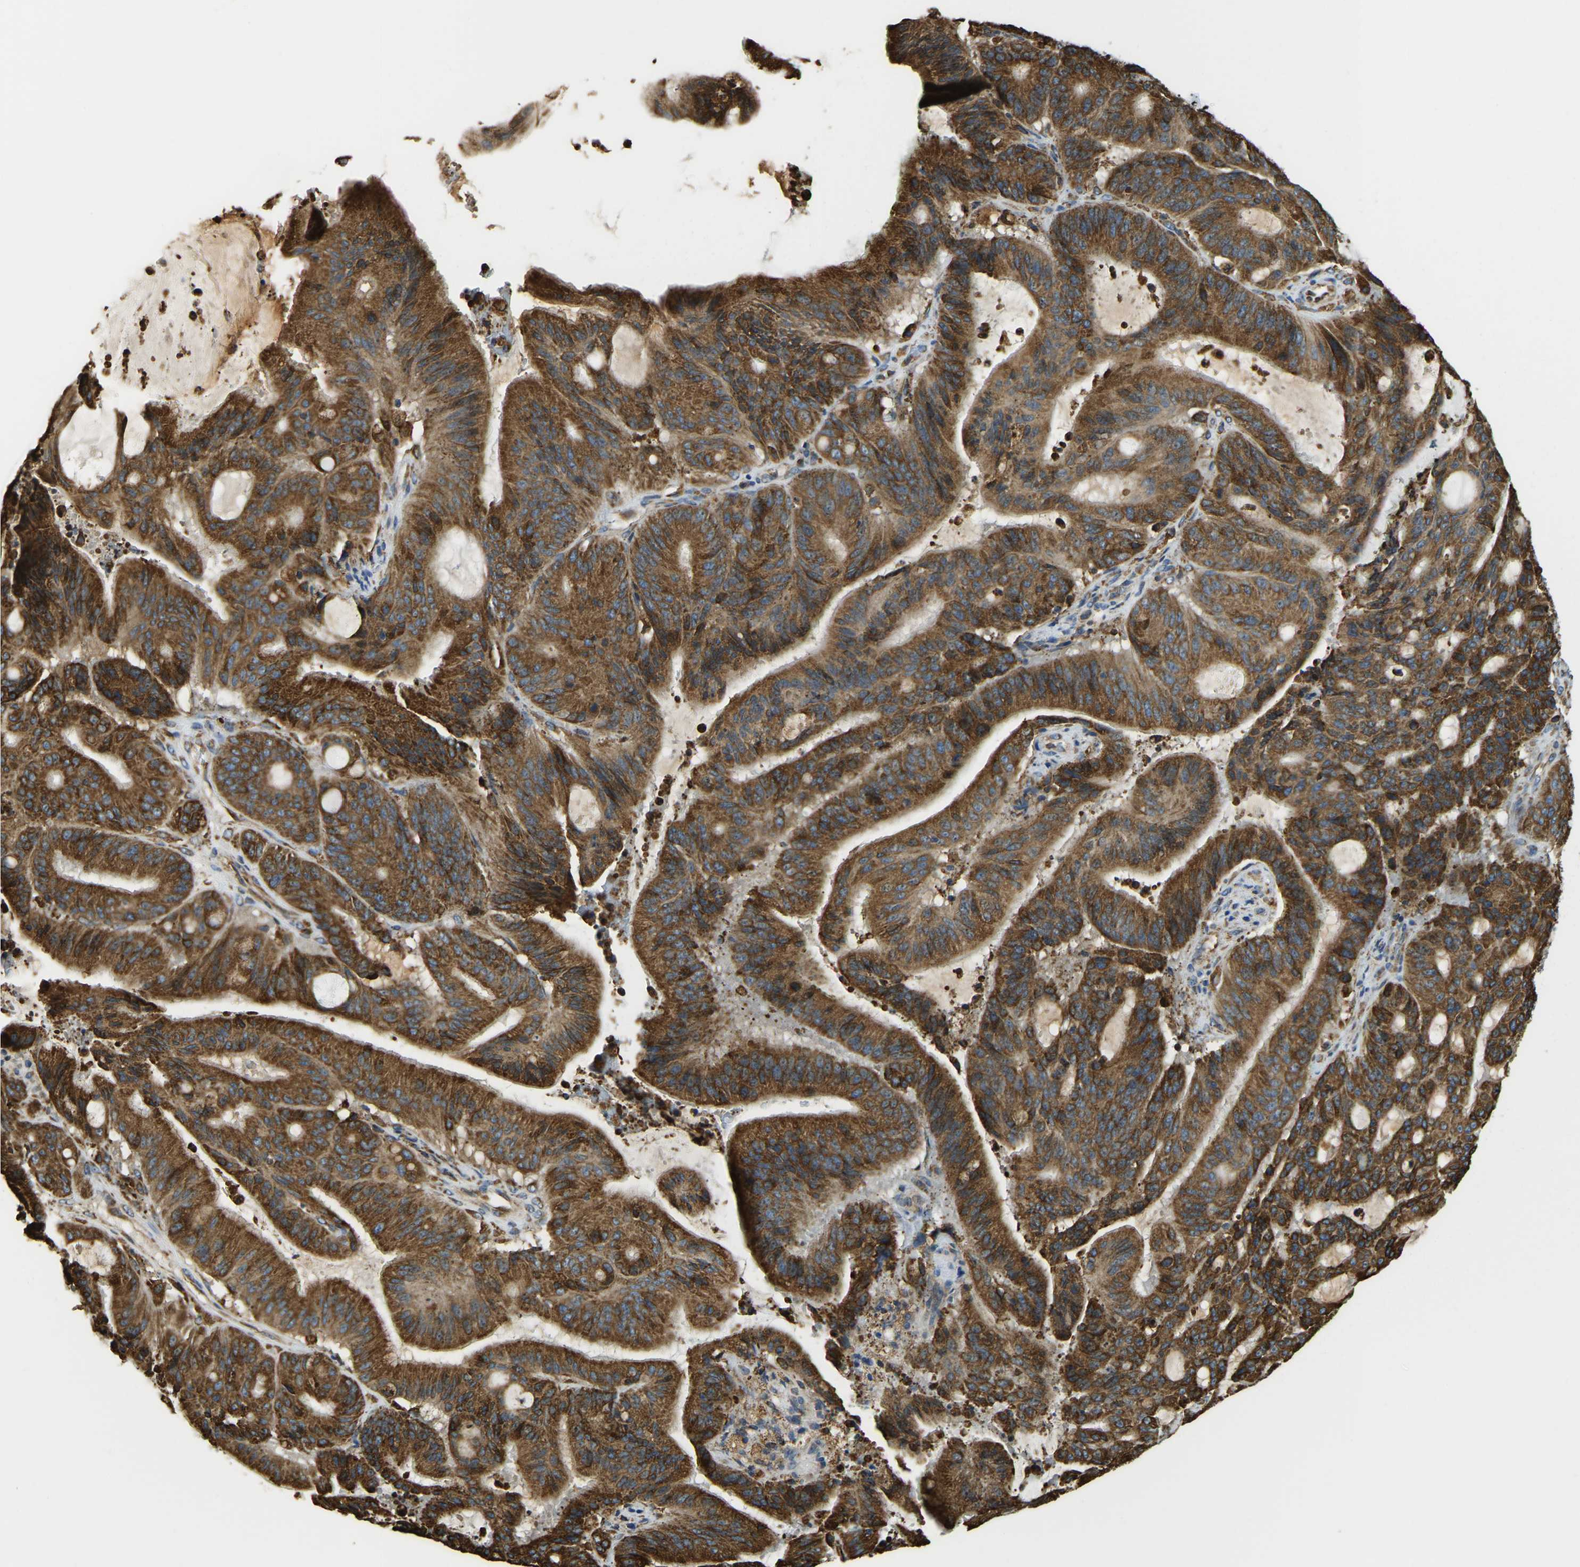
{"staining": {"intensity": "strong", "quantity": ">75%", "location": "cytoplasmic/membranous"}, "tissue": "liver cancer", "cell_type": "Tumor cells", "image_type": "cancer", "snomed": [{"axis": "morphology", "description": "Normal tissue, NOS"}, {"axis": "morphology", "description": "Cholangiocarcinoma"}, {"axis": "topography", "description": "Liver"}, {"axis": "topography", "description": "Peripheral nerve tissue"}], "caption": "Human liver cholangiocarcinoma stained with a brown dye exhibits strong cytoplasmic/membranous positive positivity in approximately >75% of tumor cells.", "gene": "RNF115", "patient": {"sex": "female", "age": 73}}